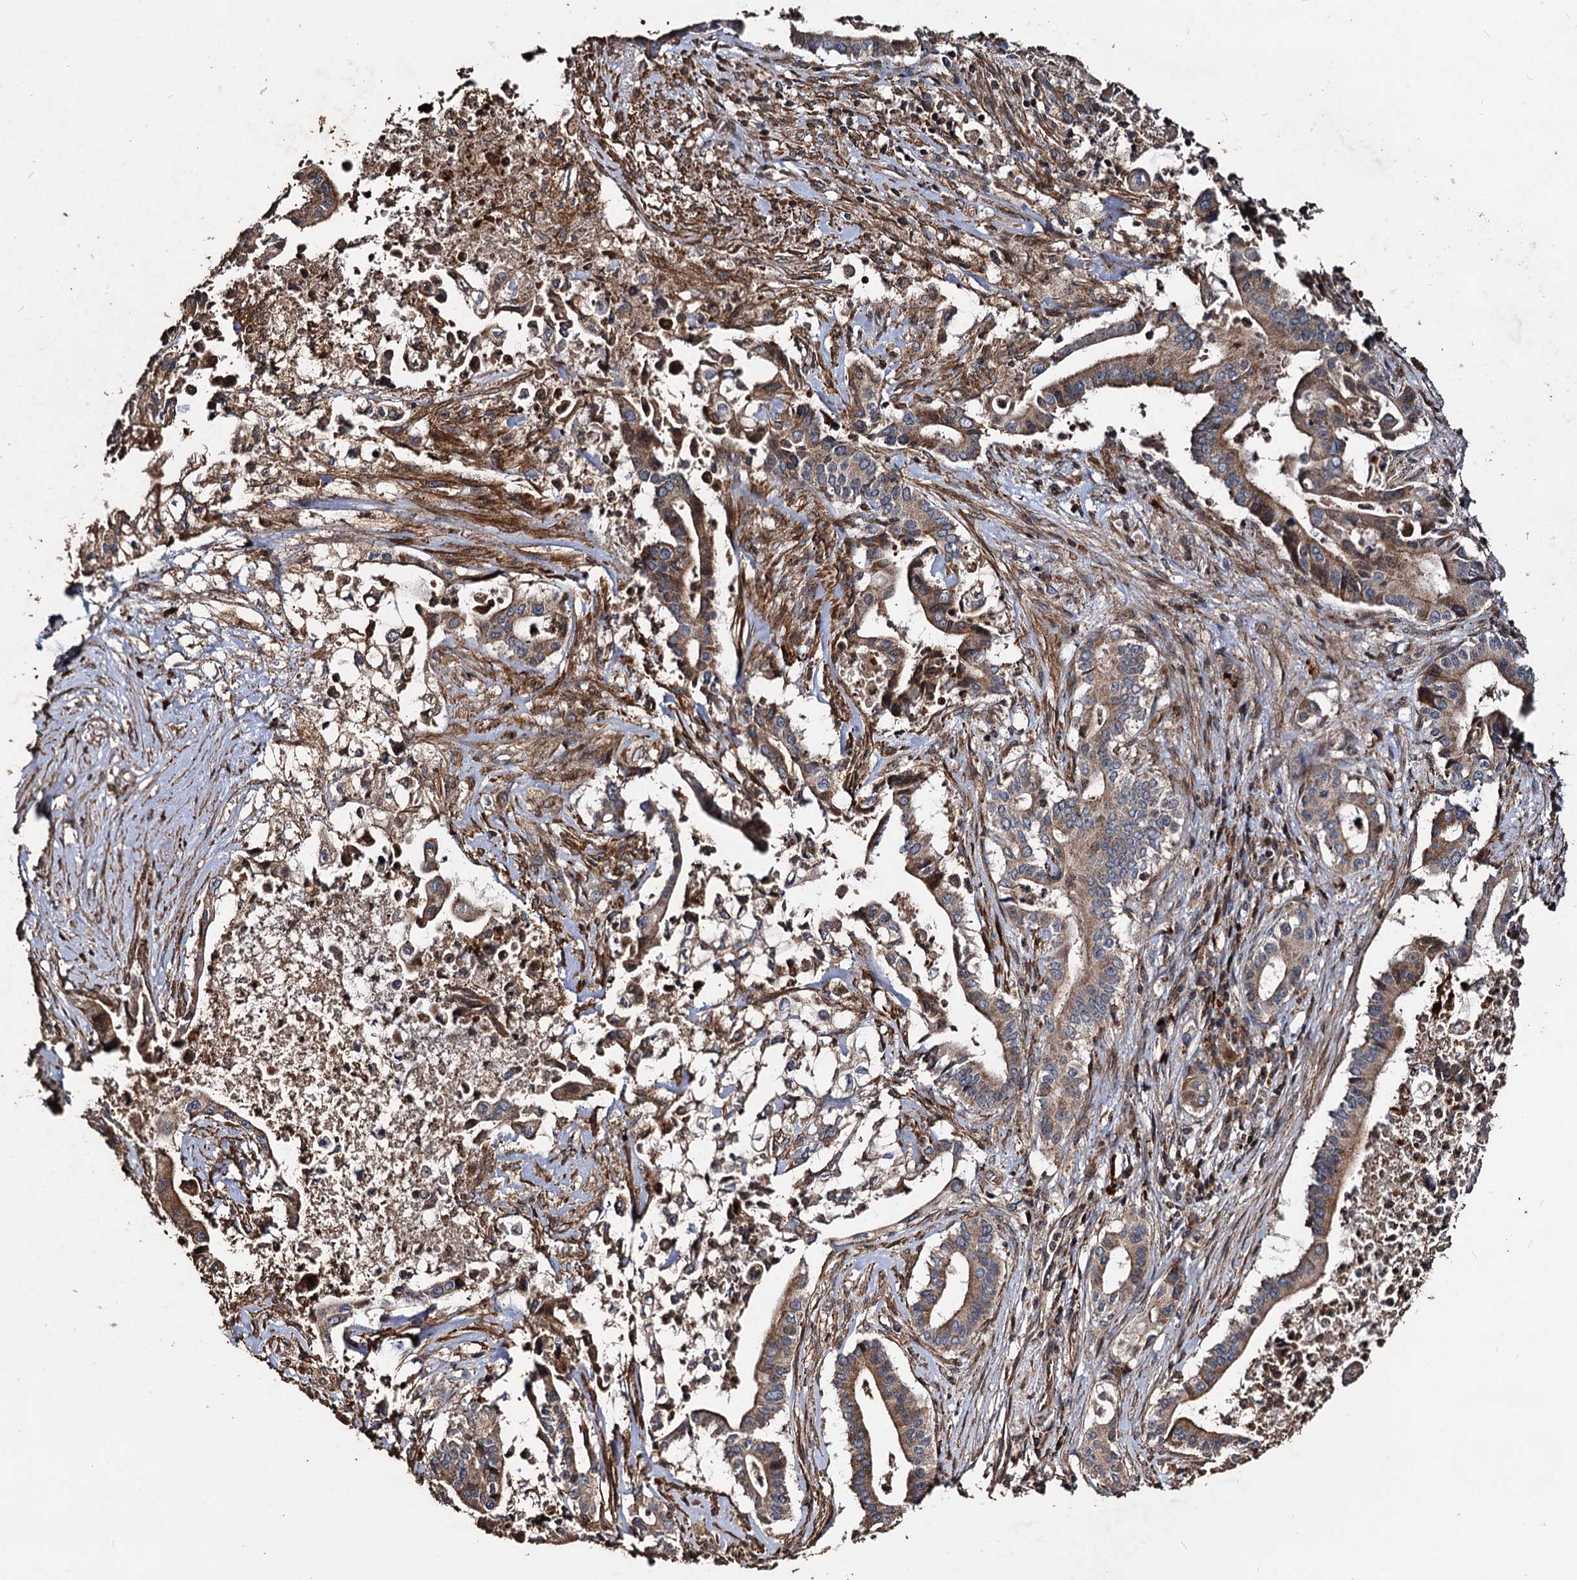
{"staining": {"intensity": "moderate", "quantity": ">75%", "location": "cytoplasmic/membranous"}, "tissue": "pancreatic cancer", "cell_type": "Tumor cells", "image_type": "cancer", "snomed": [{"axis": "morphology", "description": "Adenocarcinoma, NOS"}, {"axis": "topography", "description": "Pancreas"}], "caption": "The histopathology image exhibits a brown stain indicating the presence of a protein in the cytoplasmic/membranous of tumor cells in pancreatic adenocarcinoma.", "gene": "NOTCH2NLA", "patient": {"sex": "female", "age": 77}}